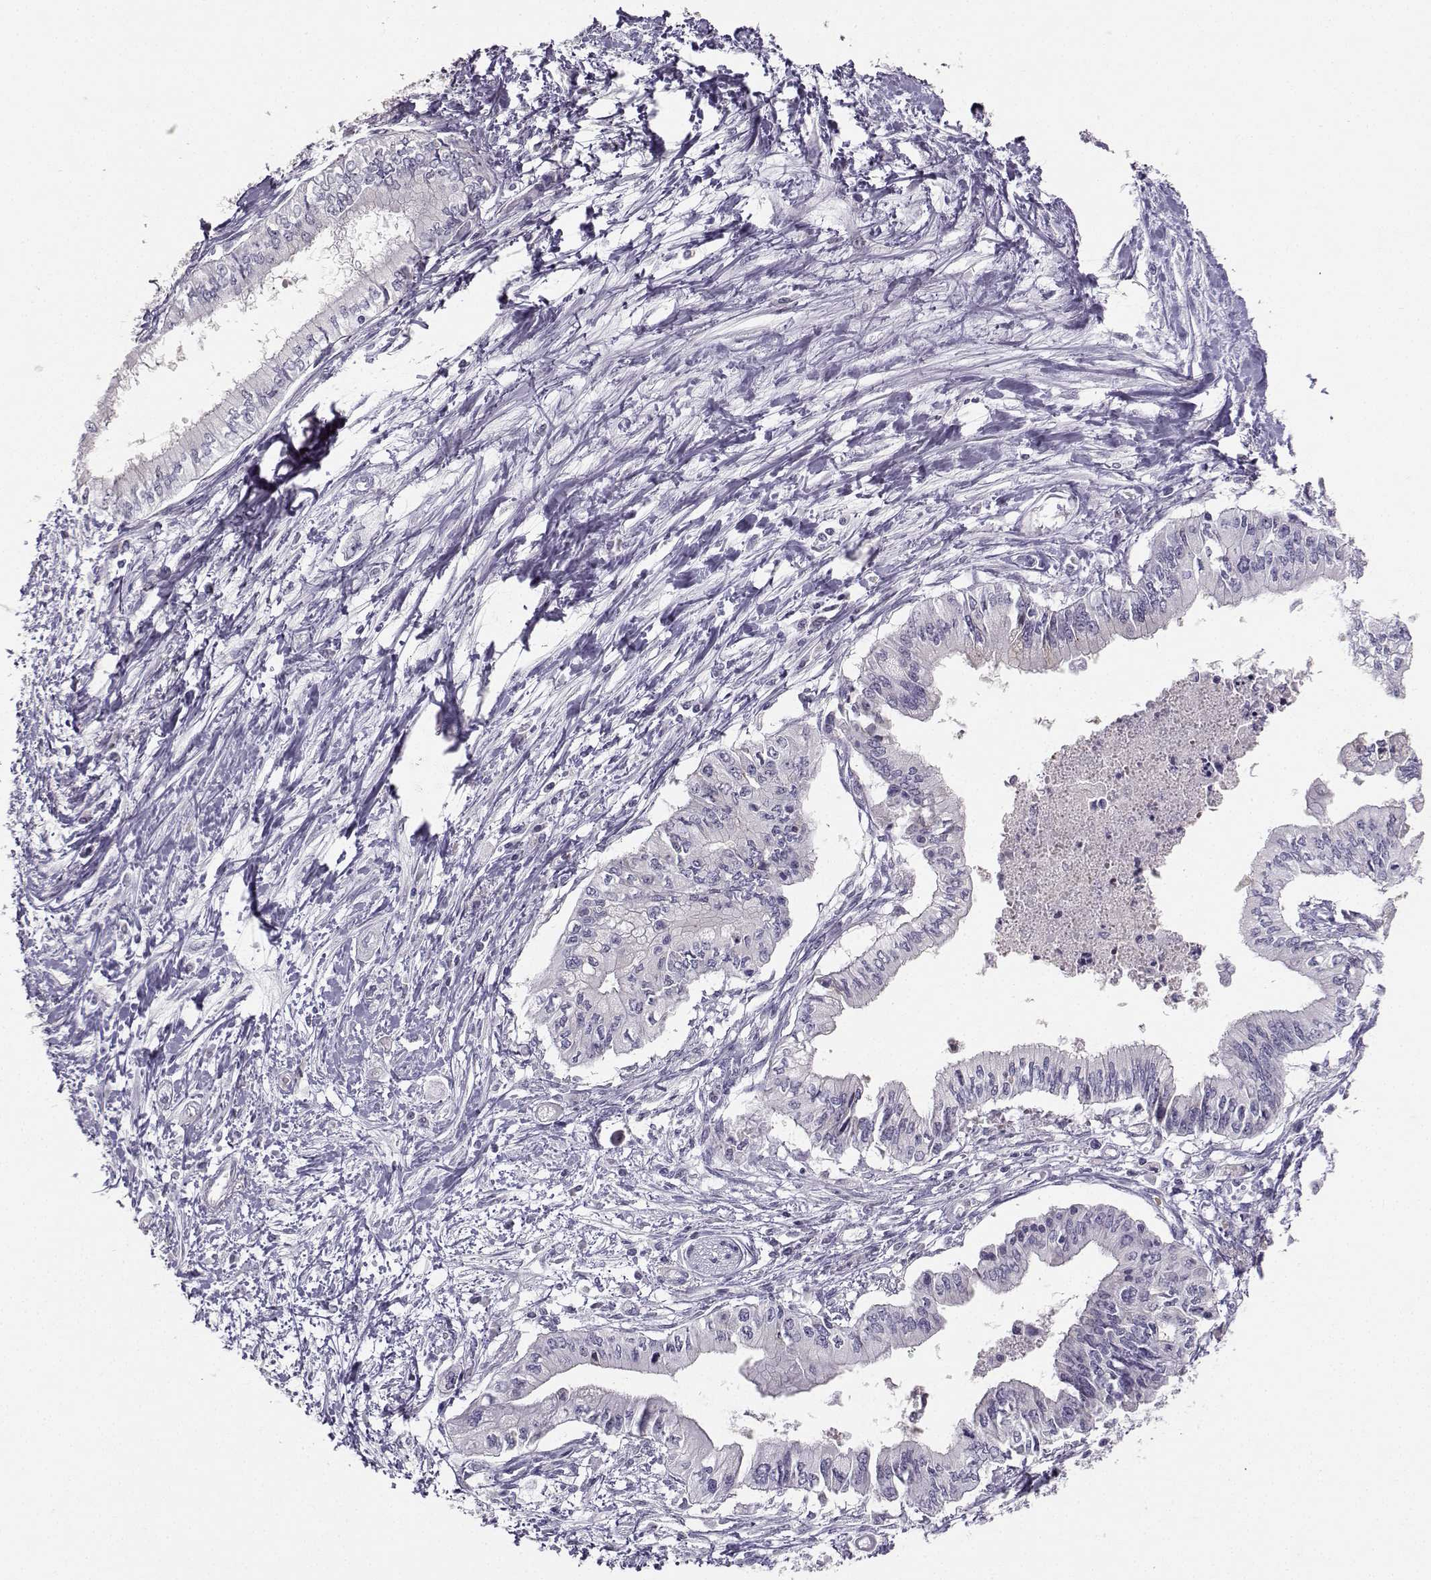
{"staining": {"intensity": "negative", "quantity": "none", "location": "none"}, "tissue": "pancreatic cancer", "cell_type": "Tumor cells", "image_type": "cancer", "snomed": [{"axis": "morphology", "description": "Adenocarcinoma, NOS"}, {"axis": "topography", "description": "Pancreas"}], "caption": "Micrograph shows no significant protein positivity in tumor cells of pancreatic cancer. The staining is performed using DAB brown chromogen with nuclei counter-stained in using hematoxylin.", "gene": "PKP2", "patient": {"sex": "female", "age": 61}}